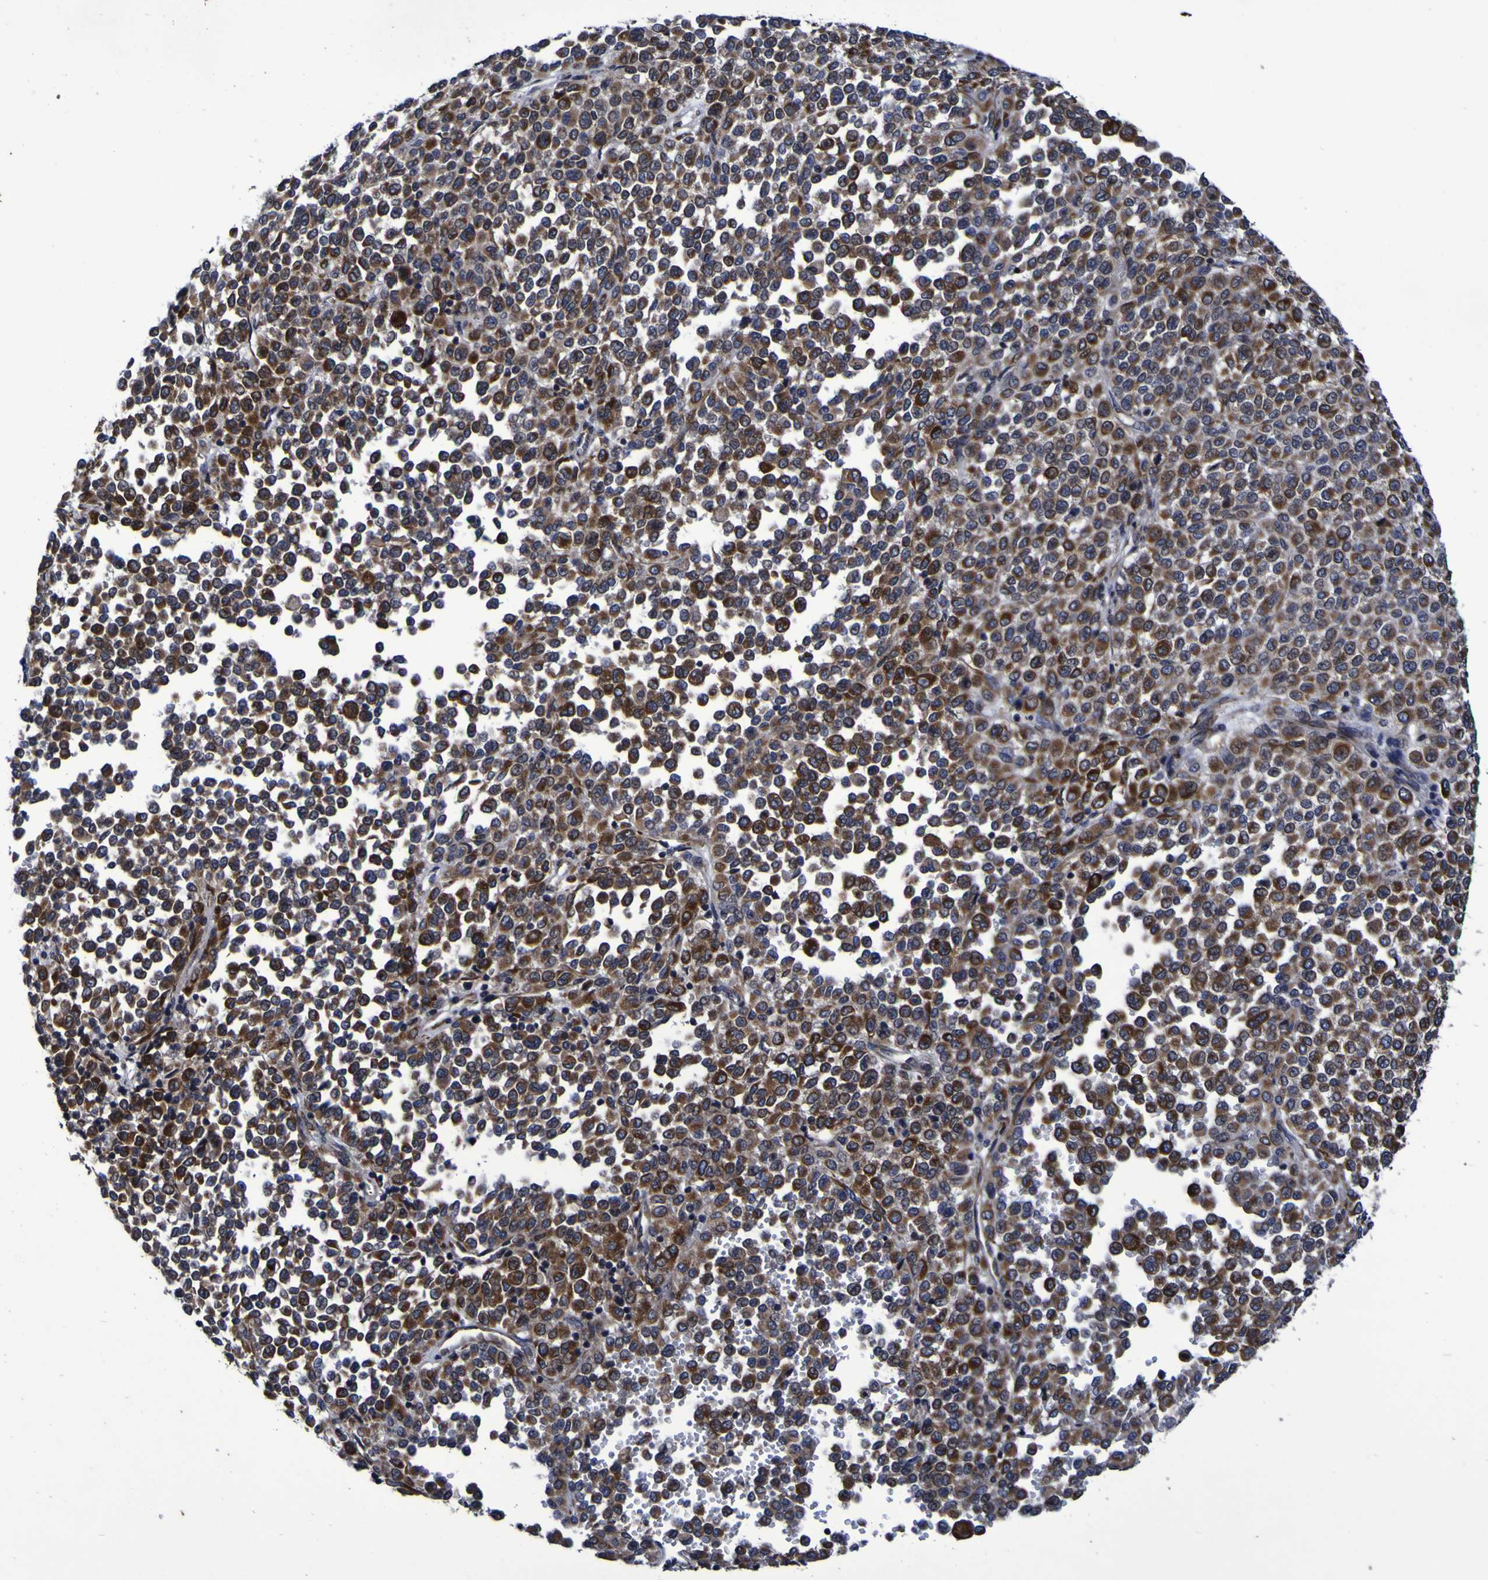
{"staining": {"intensity": "moderate", "quantity": ">75%", "location": "cytoplasmic/membranous"}, "tissue": "melanoma", "cell_type": "Tumor cells", "image_type": "cancer", "snomed": [{"axis": "morphology", "description": "Malignant melanoma, Metastatic site"}, {"axis": "topography", "description": "Pancreas"}], "caption": "Brown immunohistochemical staining in human malignant melanoma (metastatic site) displays moderate cytoplasmic/membranous expression in approximately >75% of tumor cells.", "gene": "P3H1", "patient": {"sex": "female", "age": 30}}